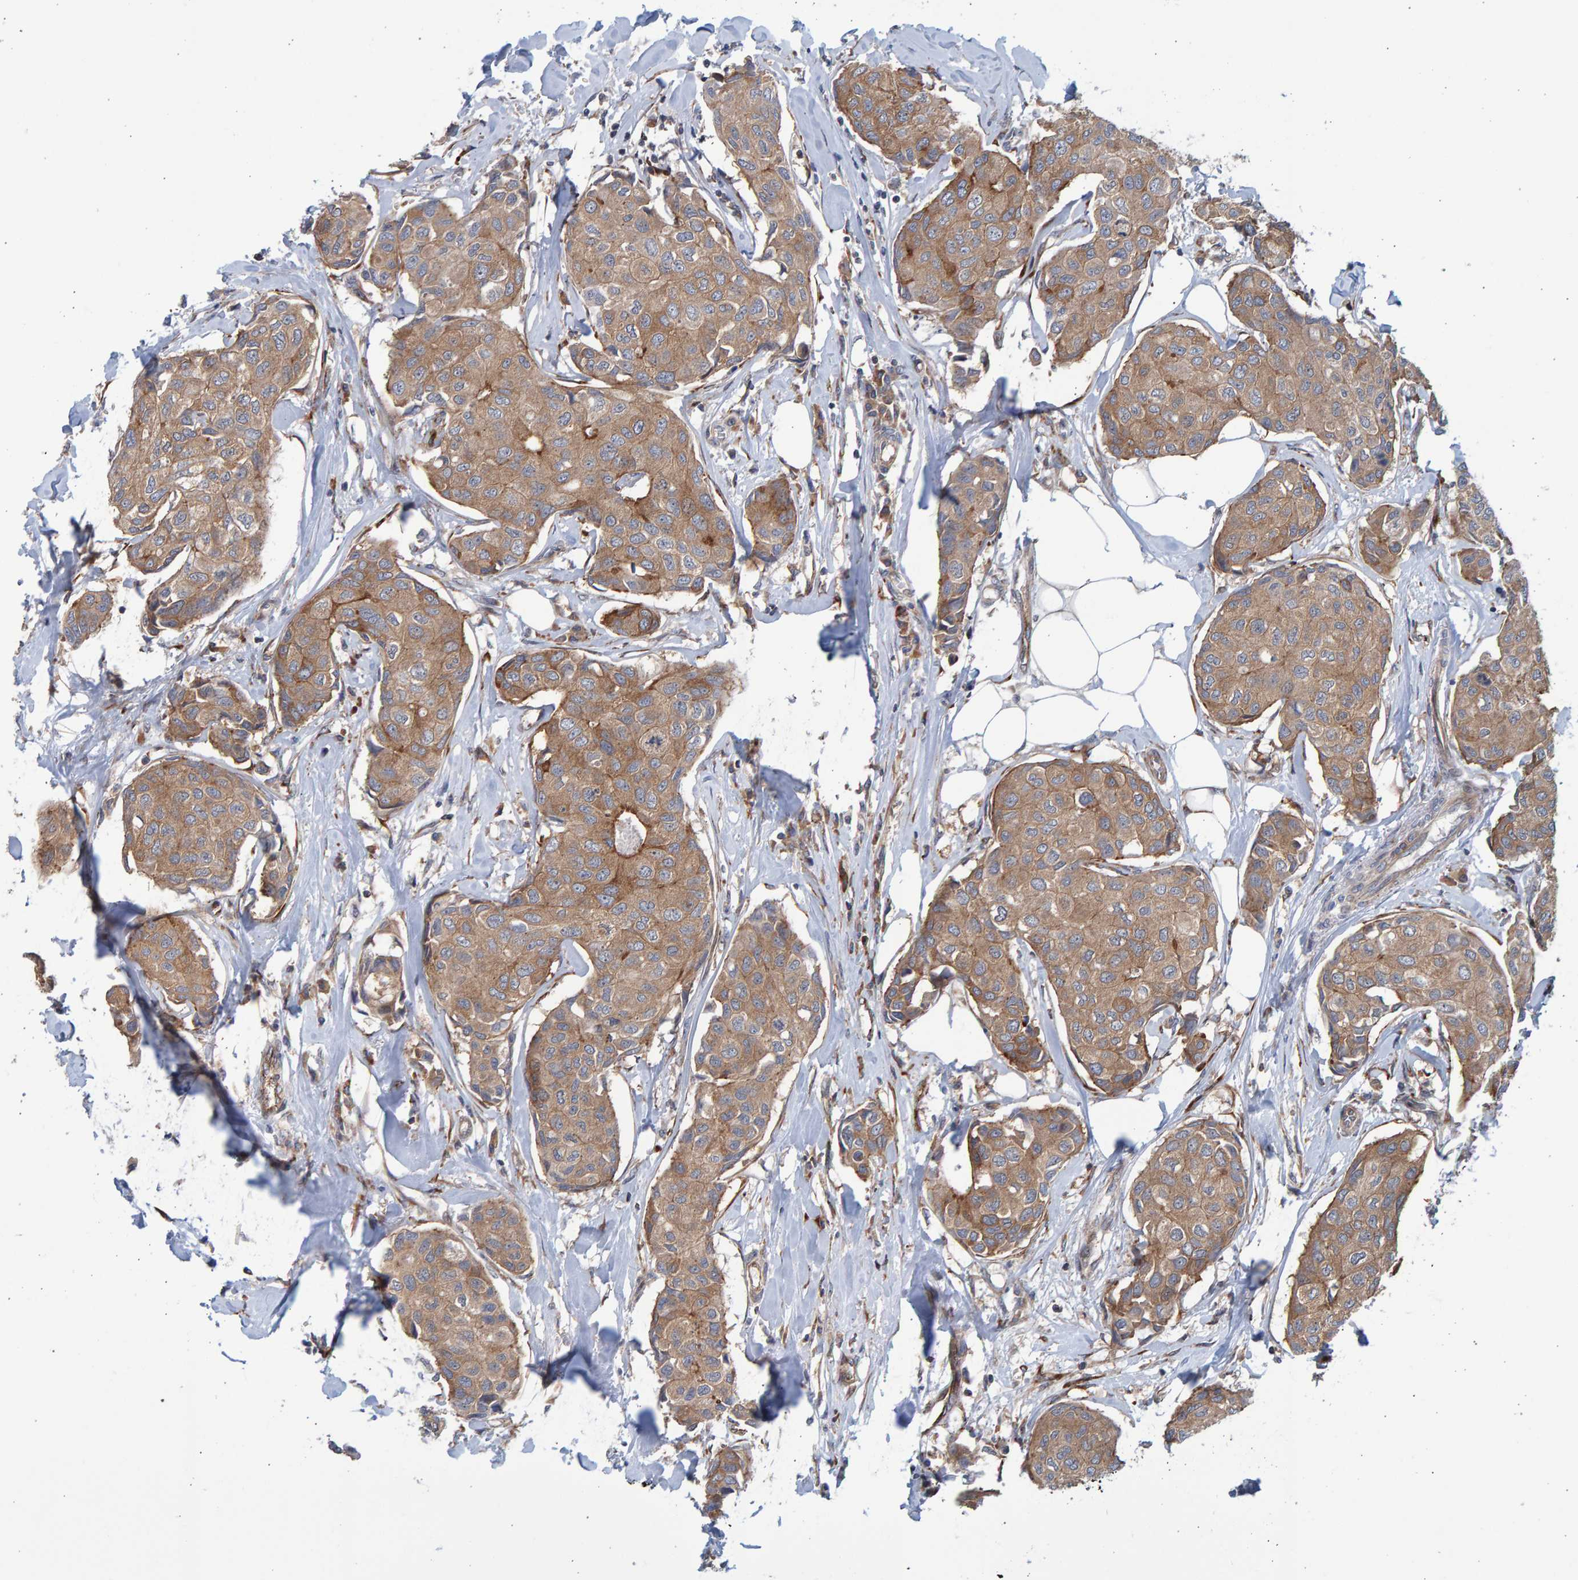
{"staining": {"intensity": "weak", "quantity": ">75%", "location": "cytoplasmic/membranous"}, "tissue": "breast cancer", "cell_type": "Tumor cells", "image_type": "cancer", "snomed": [{"axis": "morphology", "description": "Duct carcinoma"}, {"axis": "topography", "description": "Breast"}], "caption": "An image of human breast cancer stained for a protein reveals weak cytoplasmic/membranous brown staining in tumor cells. (brown staining indicates protein expression, while blue staining denotes nuclei).", "gene": "LRBA", "patient": {"sex": "female", "age": 80}}